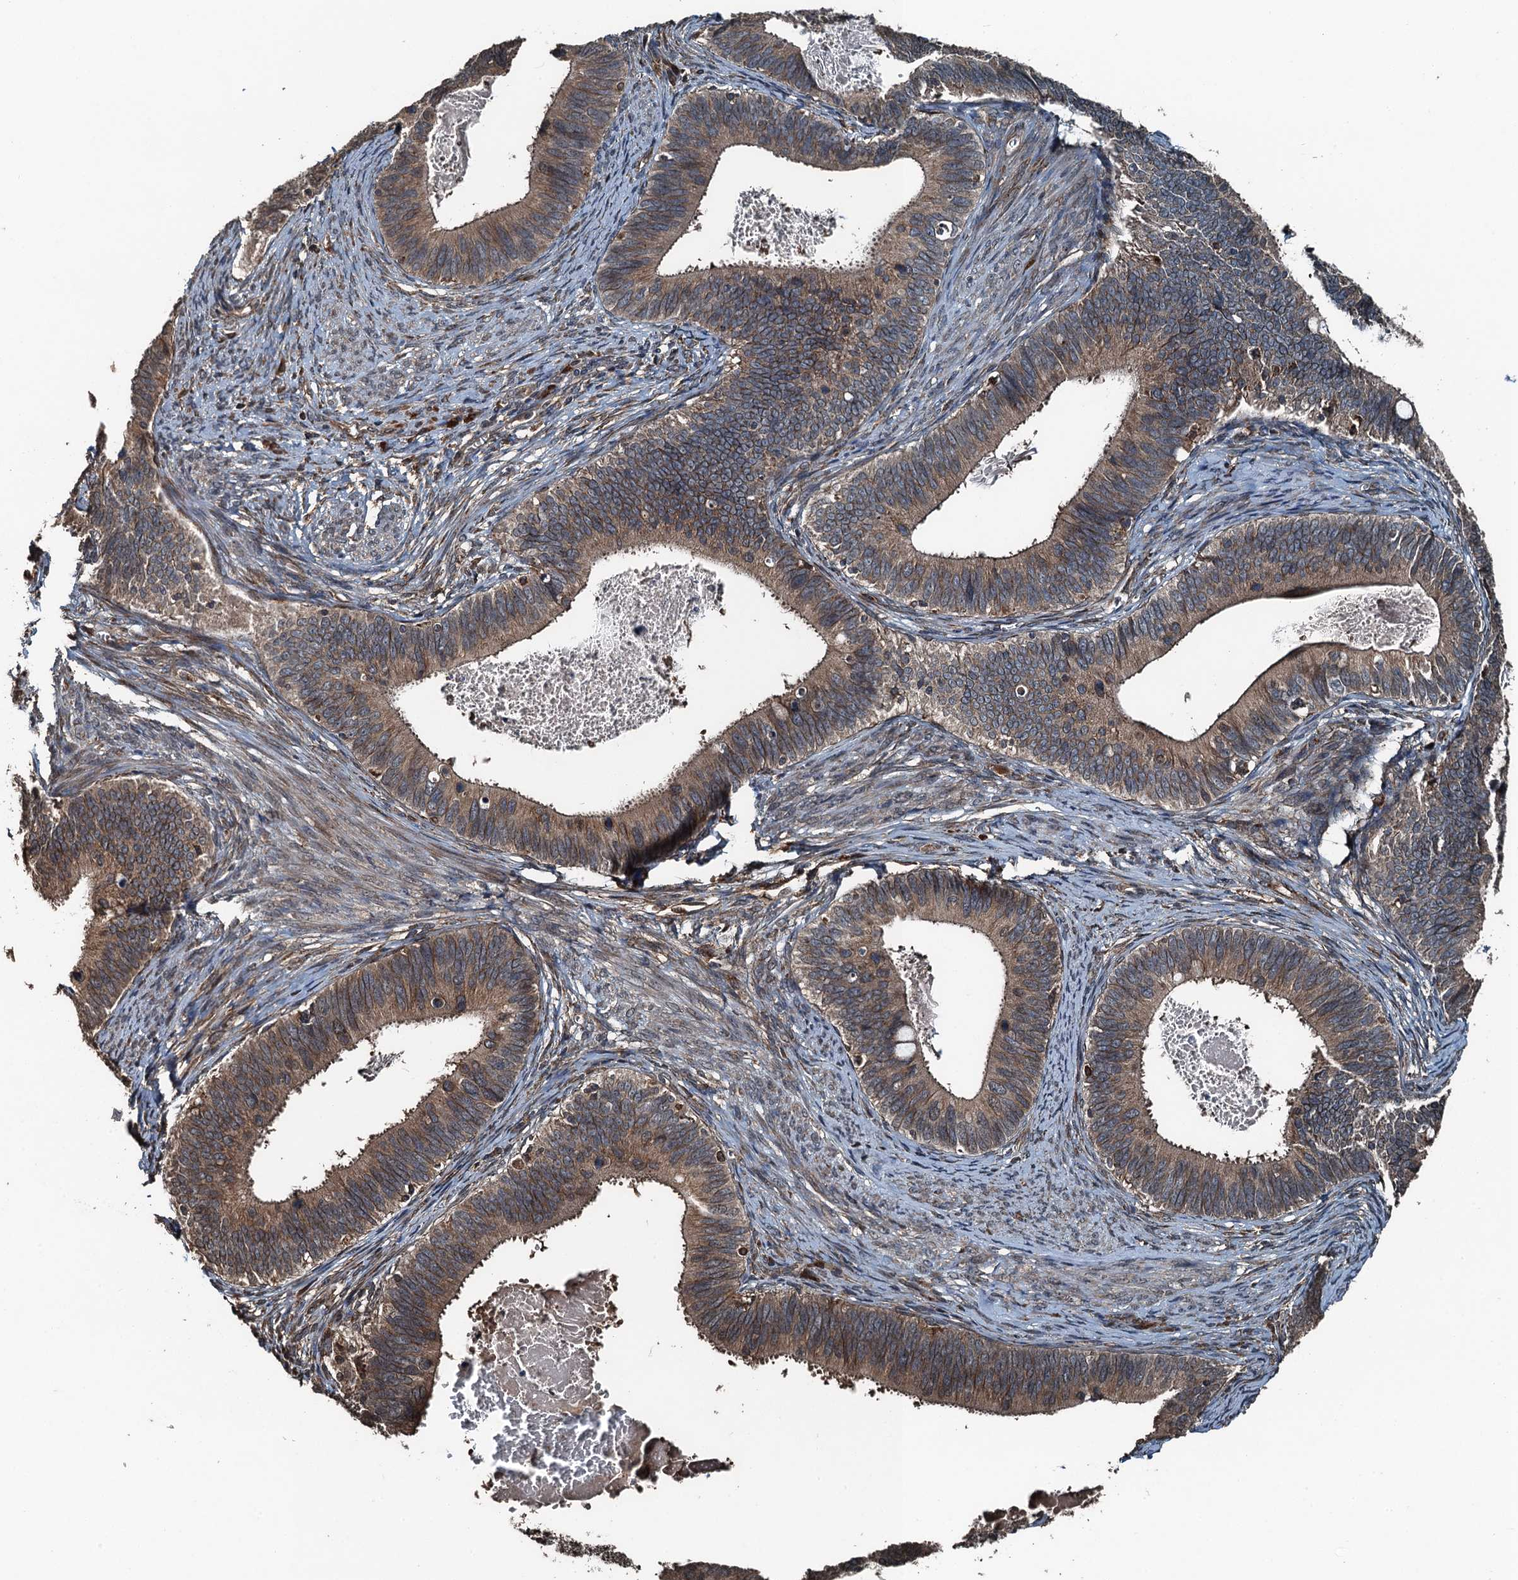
{"staining": {"intensity": "moderate", "quantity": ">75%", "location": "cytoplasmic/membranous"}, "tissue": "cervical cancer", "cell_type": "Tumor cells", "image_type": "cancer", "snomed": [{"axis": "morphology", "description": "Adenocarcinoma, NOS"}, {"axis": "topography", "description": "Cervix"}], "caption": "DAB (3,3'-diaminobenzidine) immunohistochemical staining of human adenocarcinoma (cervical) exhibits moderate cytoplasmic/membranous protein expression in approximately >75% of tumor cells. The protein is stained brown, and the nuclei are stained in blue (DAB IHC with brightfield microscopy, high magnification).", "gene": "TCTN1", "patient": {"sex": "female", "age": 42}}